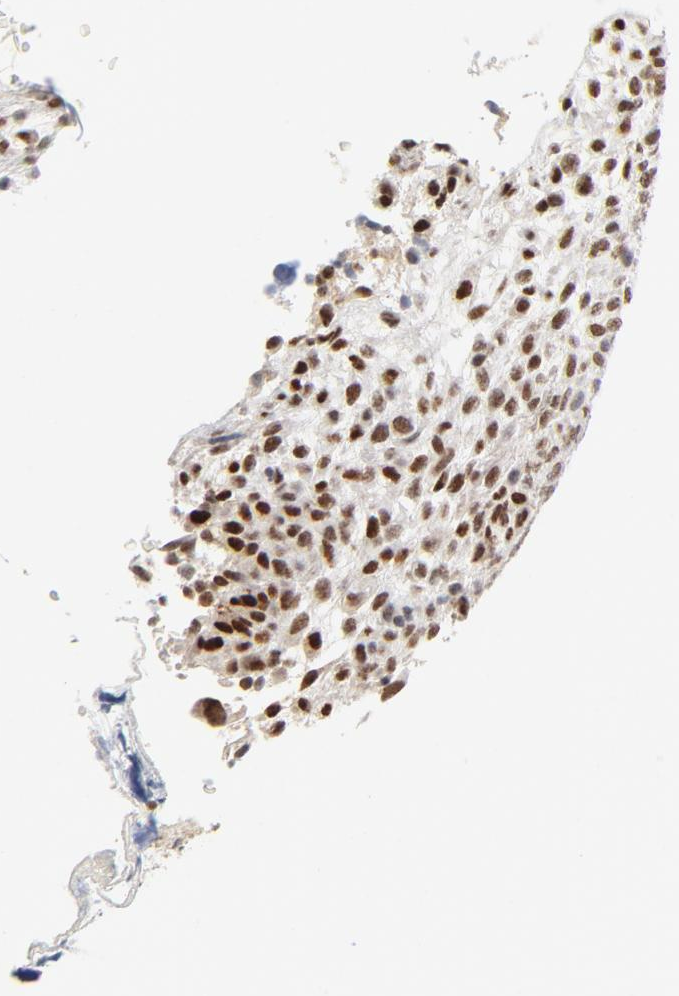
{"staining": {"intensity": "moderate", "quantity": ">75%", "location": "nuclear"}, "tissue": "glioma", "cell_type": "Tumor cells", "image_type": "cancer", "snomed": [{"axis": "morphology", "description": "Glioma, malignant, High grade"}, {"axis": "topography", "description": "Cerebral cortex"}], "caption": "This micrograph displays malignant glioma (high-grade) stained with immunohistochemistry to label a protein in brown. The nuclear of tumor cells show moderate positivity for the protein. Nuclei are counter-stained blue.", "gene": "GTF2I", "patient": {"sex": "female", "age": 55}}